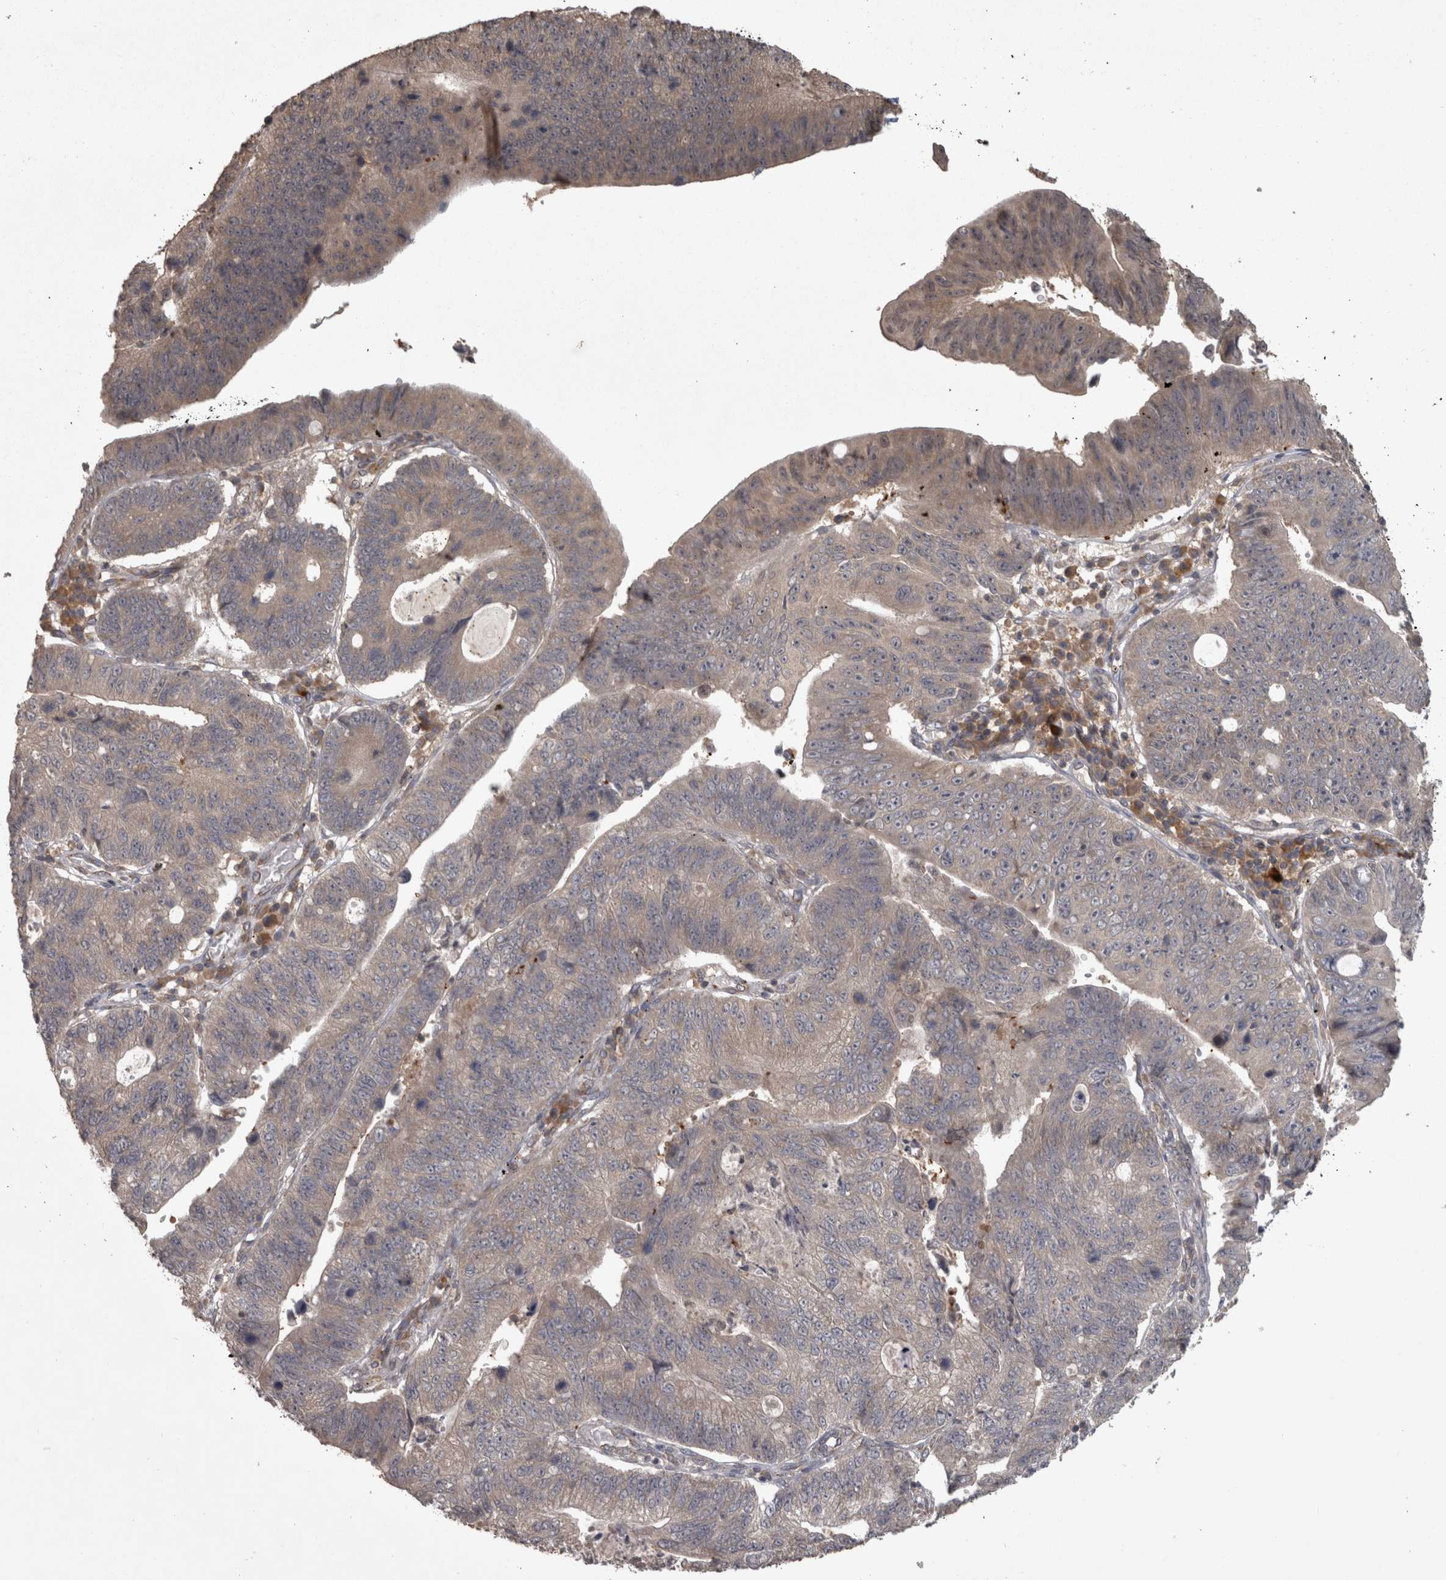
{"staining": {"intensity": "weak", "quantity": "<25%", "location": "cytoplasmic/membranous"}, "tissue": "stomach cancer", "cell_type": "Tumor cells", "image_type": "cancer", "snomed": [{"axis": "morphology", "description": "Adenocarcinoma, NOS"}, {"axis": "topography", "description": "Stomach"}], "caption": "Image shows no significant protein staining in tumor cells of stomach cancer (adenocarcinoma).", "gene": "MICU3", "patient": {"sex": "male", "age": 59}}